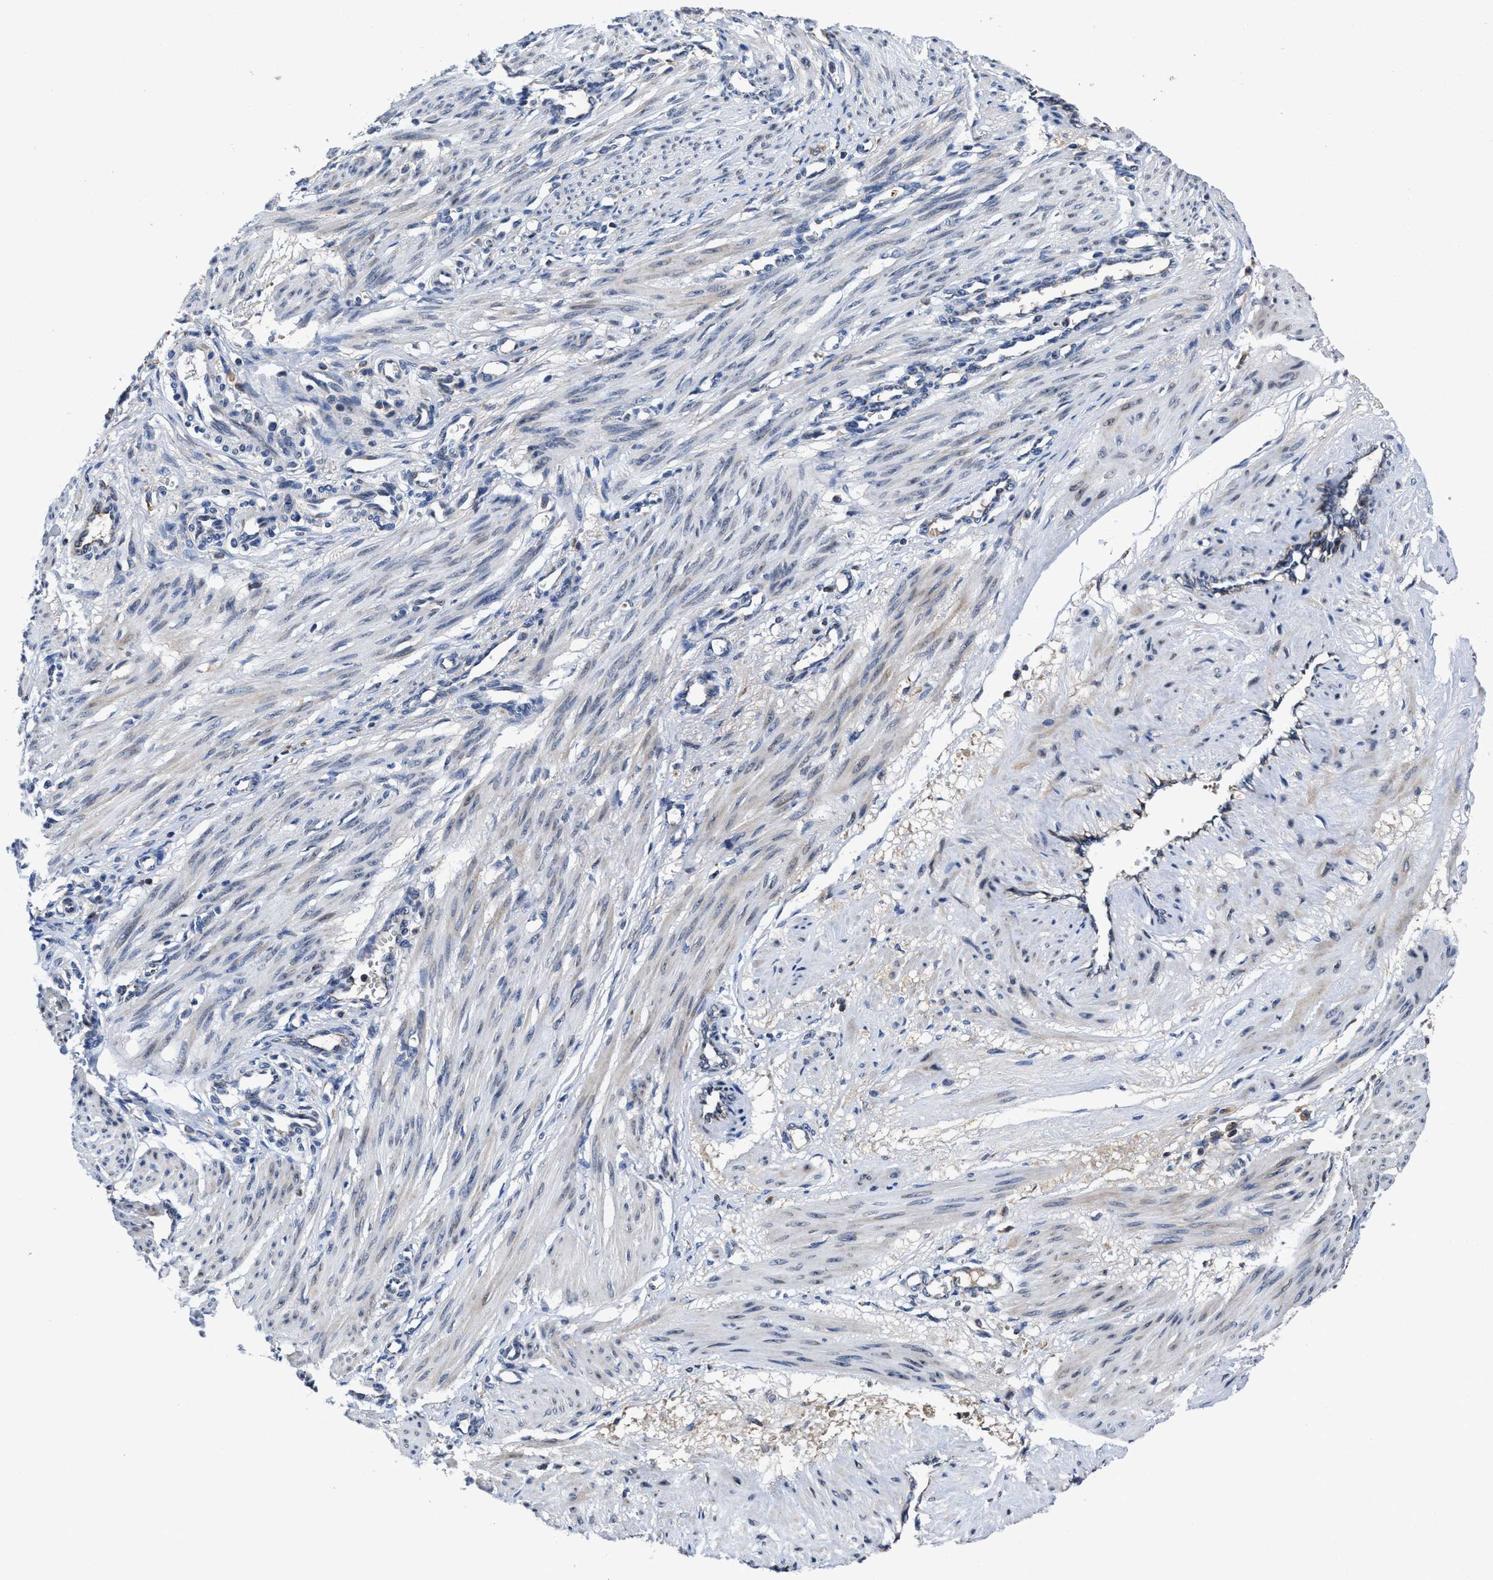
{"staining": {"intensity": "negative", "quantity": "none", "location": "none"}, "tissue": "smooth muscle", "cell_type": "Smooth muscle cells", "image_type": "normal", "snomed": [{"axis": "morphology", "description": "Normal tissue, NOS"}, {"axis": "topography", "description": "Endometrium"}], "caption": "Benign smooth muscle was stained to show a protein in brown. There is no significant staining in smooth muscle cells. (Stains: DAB (3,3'-diaminobenzidine) IHC with hematoxylin counter stain, Microscopy: brightfield microscopy at high magnification).", "gene": "CACNA1D", "patient": {"sex": "female", "age": 33}}